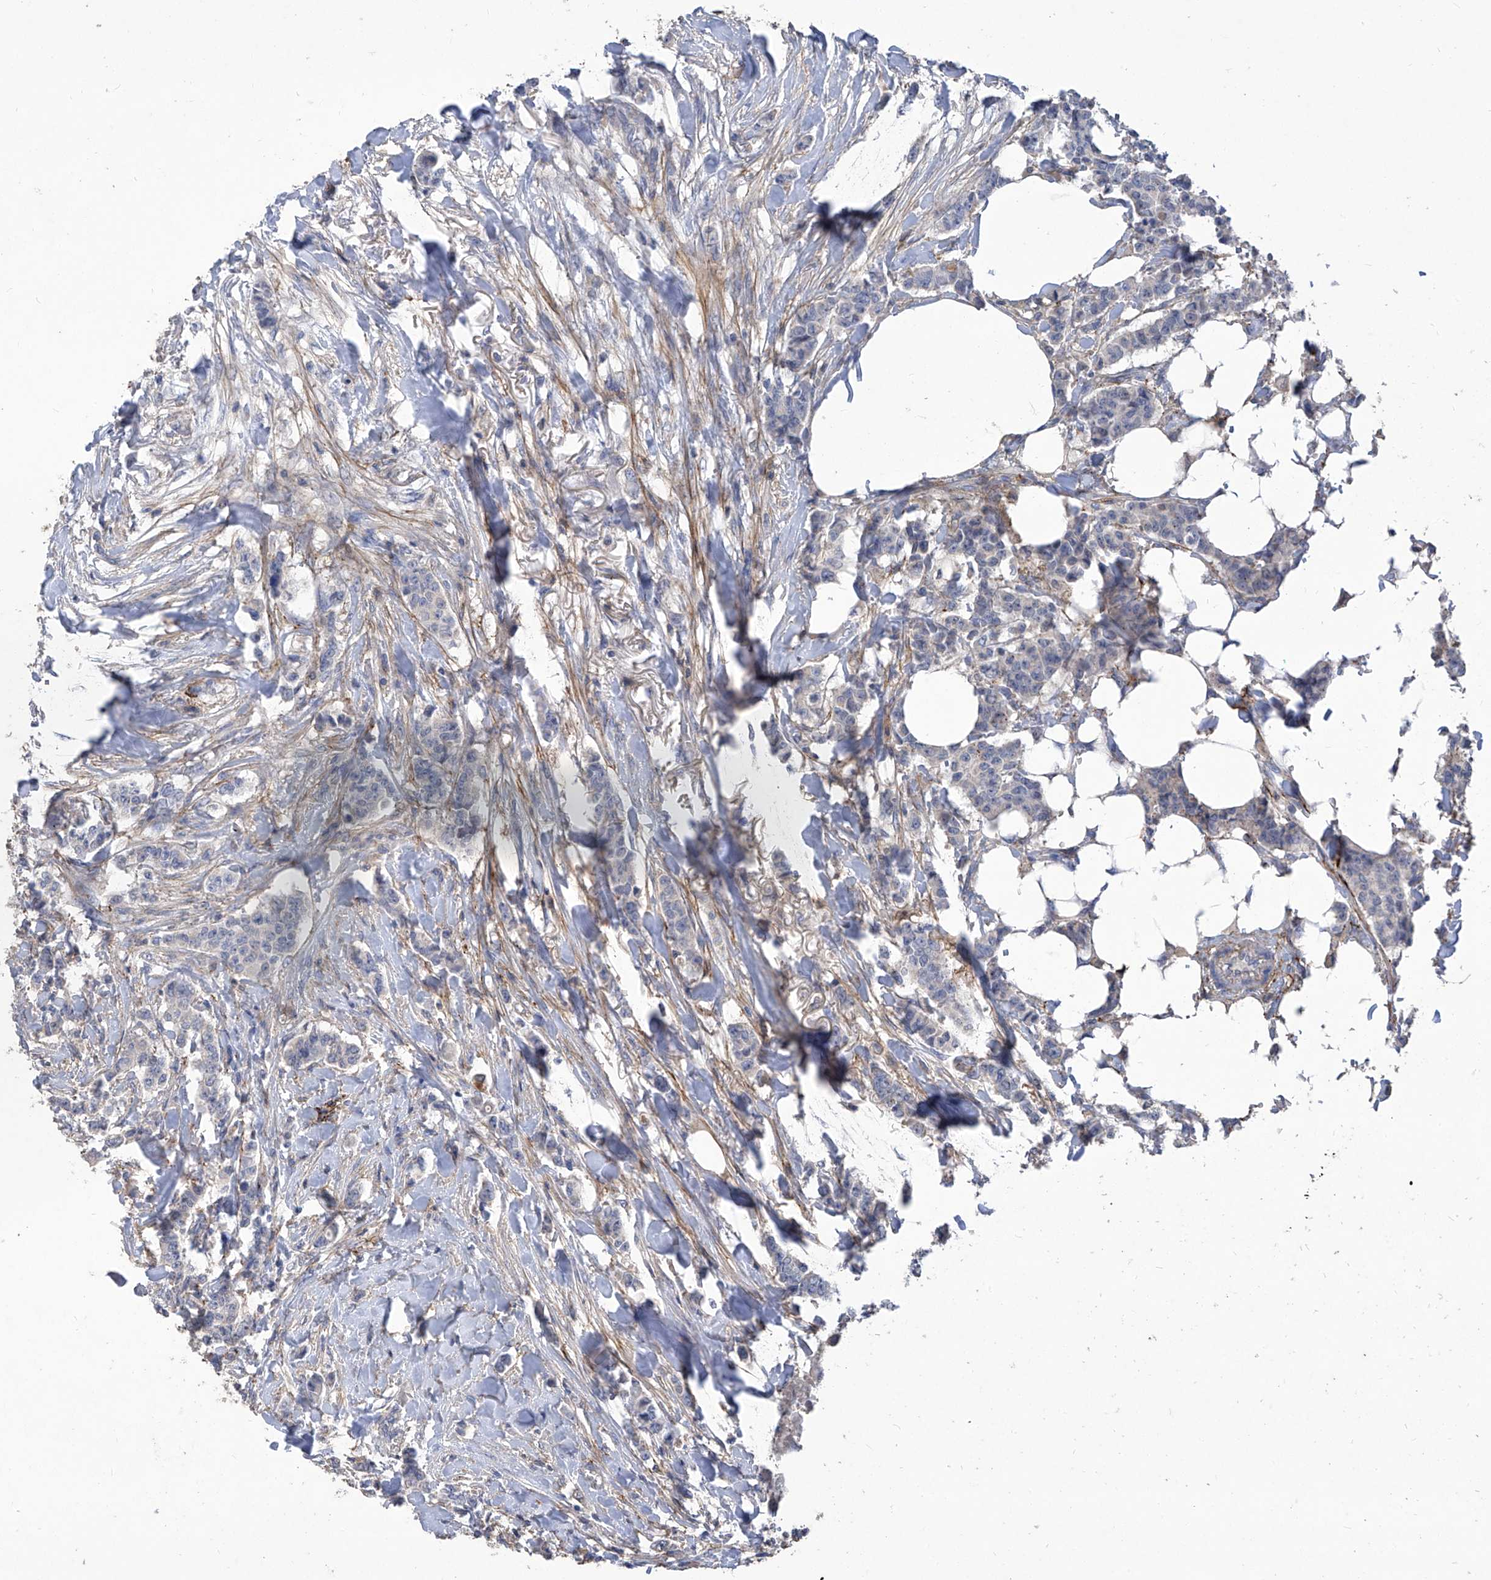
{"staining": {"intensity": "negative", "quantity": "none", "location": "none"}, "tissue": "breast cancer", "cell_type": "Tumor cells", "image_type": "cancer", "snomed": [{"axis": "morphology", "description": "Duct carcinoma"}, {"axis": "topography", "description": "Breast"}], "caption": "Photomicrograph shows no significant protein positivity in tumor cells of breast intraductal carcinoma.", "gene": "TXNIP", "patient": {"sex": "female", "age": 40}}